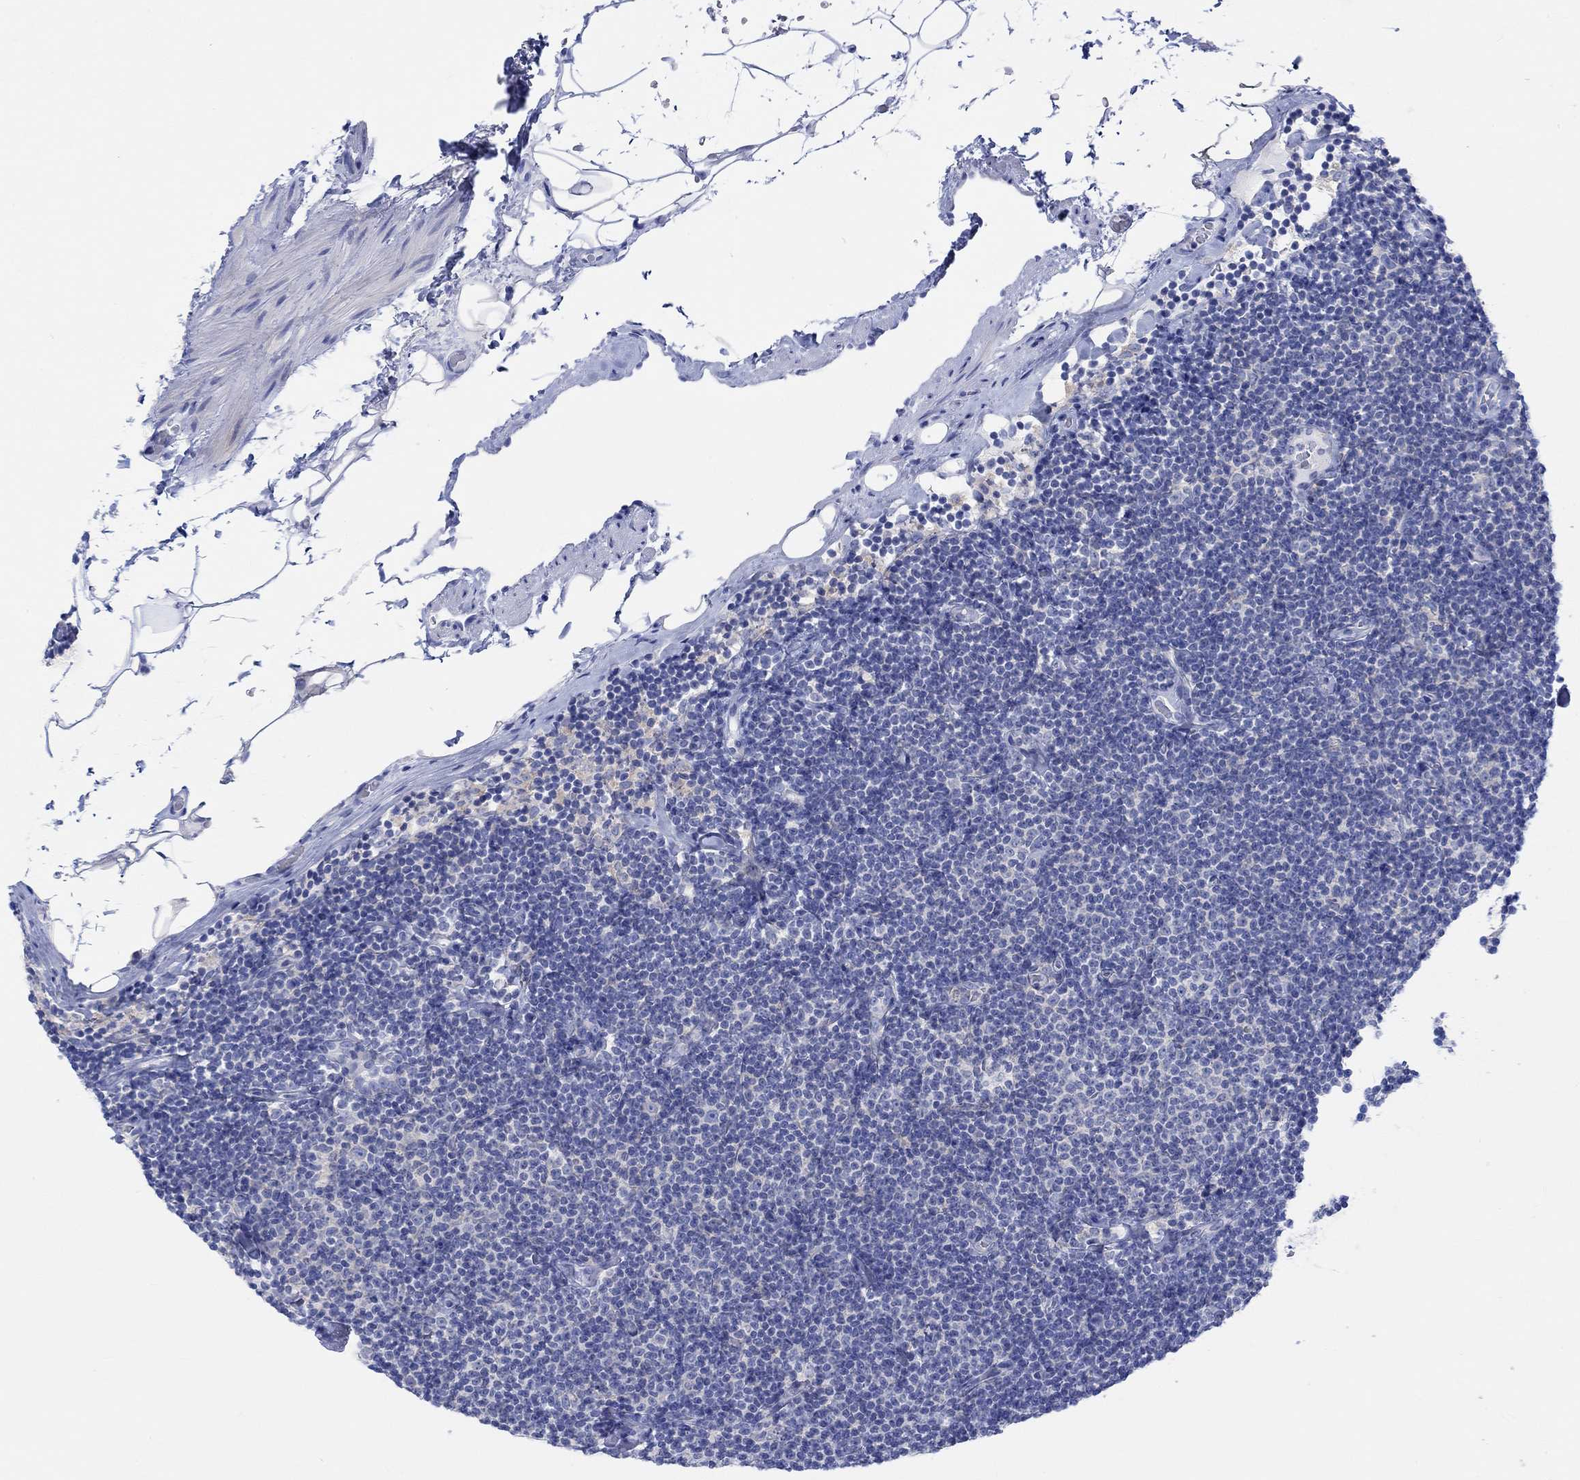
{"staining": {"intensity": "negative", "quantity": "none", "location": "none"}, "tissue": "lymphoma", "cell_type": "Tumor cells", "image_type": "cancer", "snomed": [{"axis": "morphology", "description": "Malignant lymphoma, non-Hodgkin's type, Low grade"}, {"axis": "topography", "description": "Lymph node"}], "caption": "Tumor cells show no significant positivity in lymphoma.", "gene": "REEP6", "patient": {"sex": "male", "age": 81}}